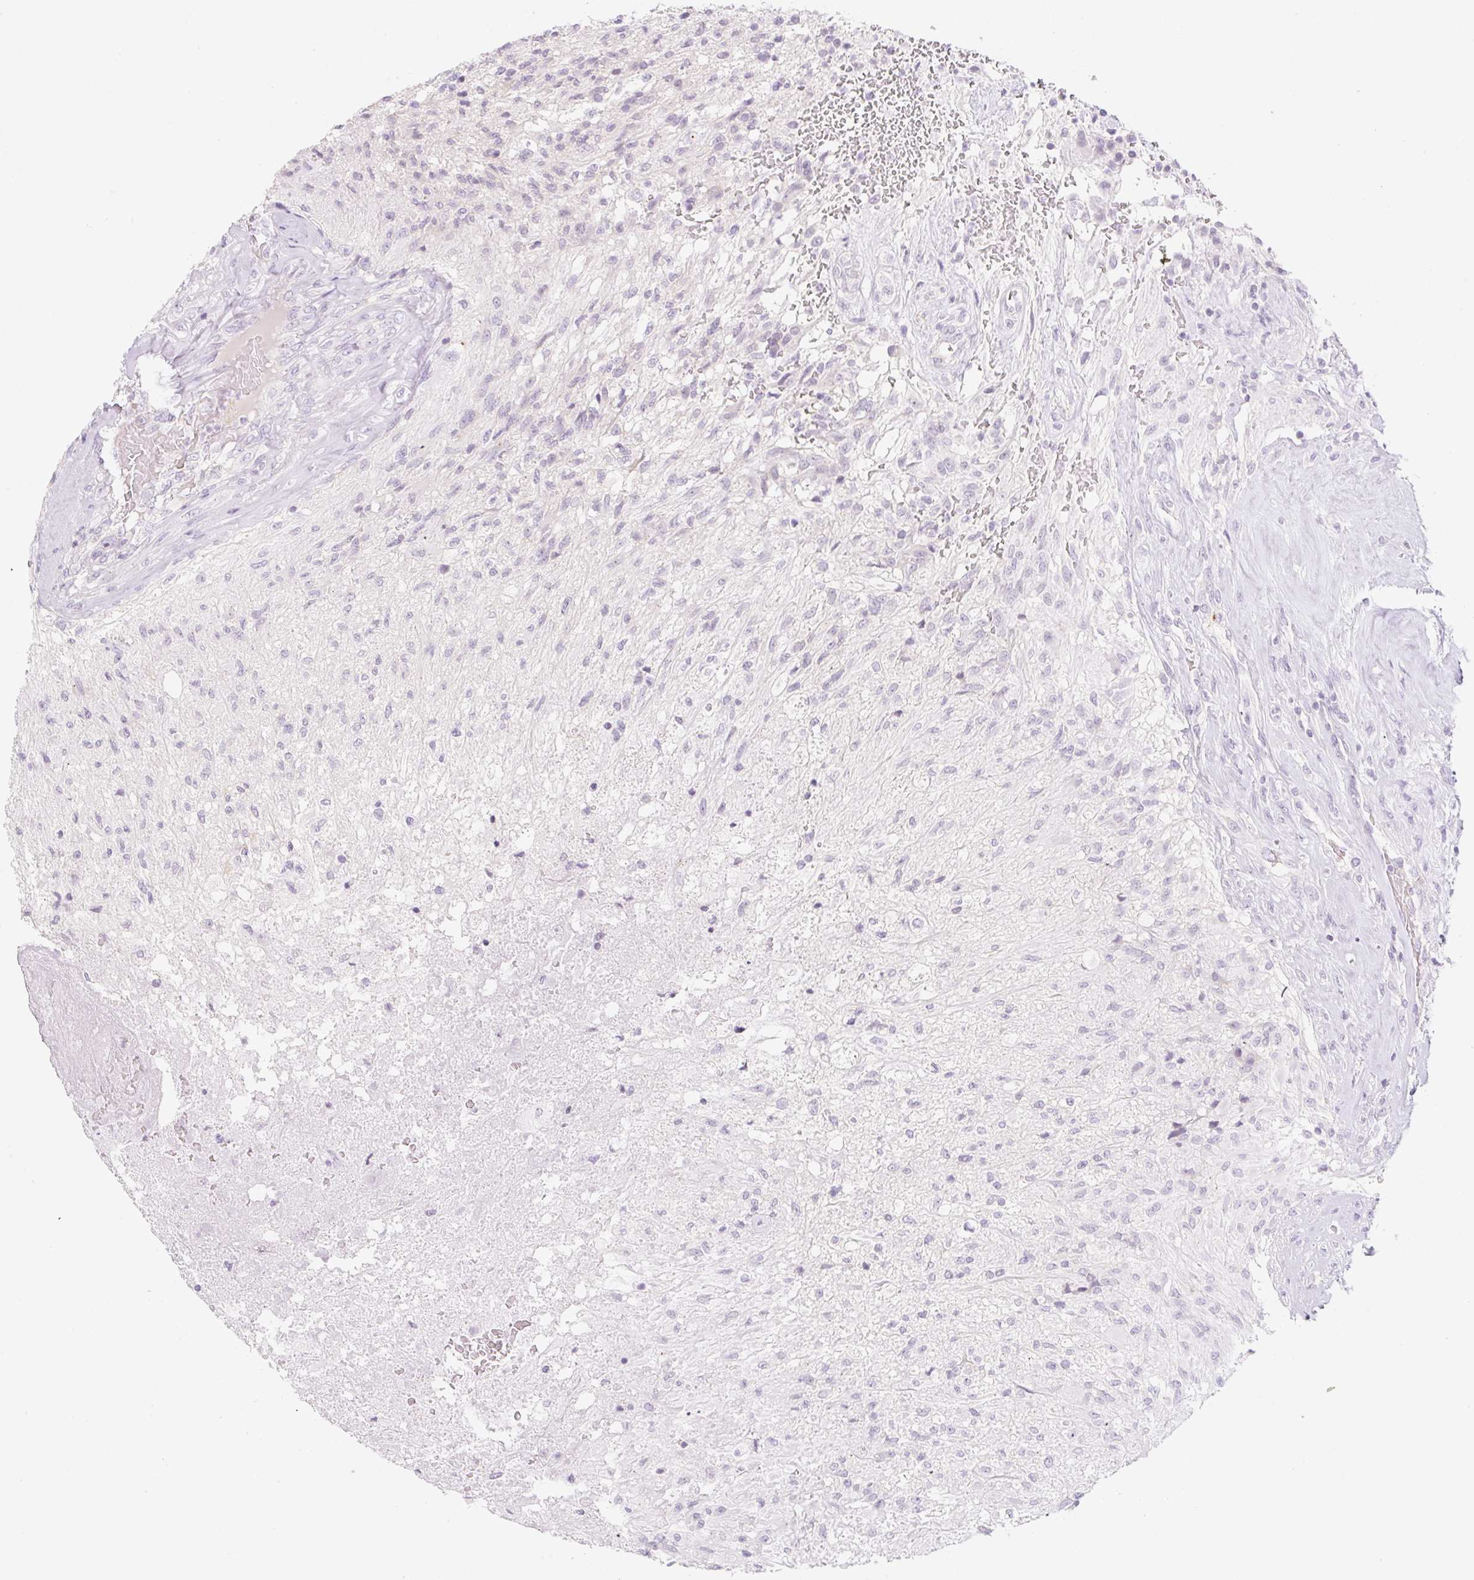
{"staining": {"intensity": "negative", "quantity": "none", "location": "none"}, "tissue": "glioma", "cell_type": "Tumor cells", "image_type": "cancer", "snomed": [{"axis": "morphology", "description": "Glioma, malignant, High grade"}, {"axis": "topography", "description": "Brain"}], "caption": "Immunohistochemistry image of neoplastic tissue: malignant high-grade glioma stained with DAB exhibits no significant protein positivity in tumor cells.", "gene": "CASKIN1", "patient": {"sex": "male", "age": 56}}